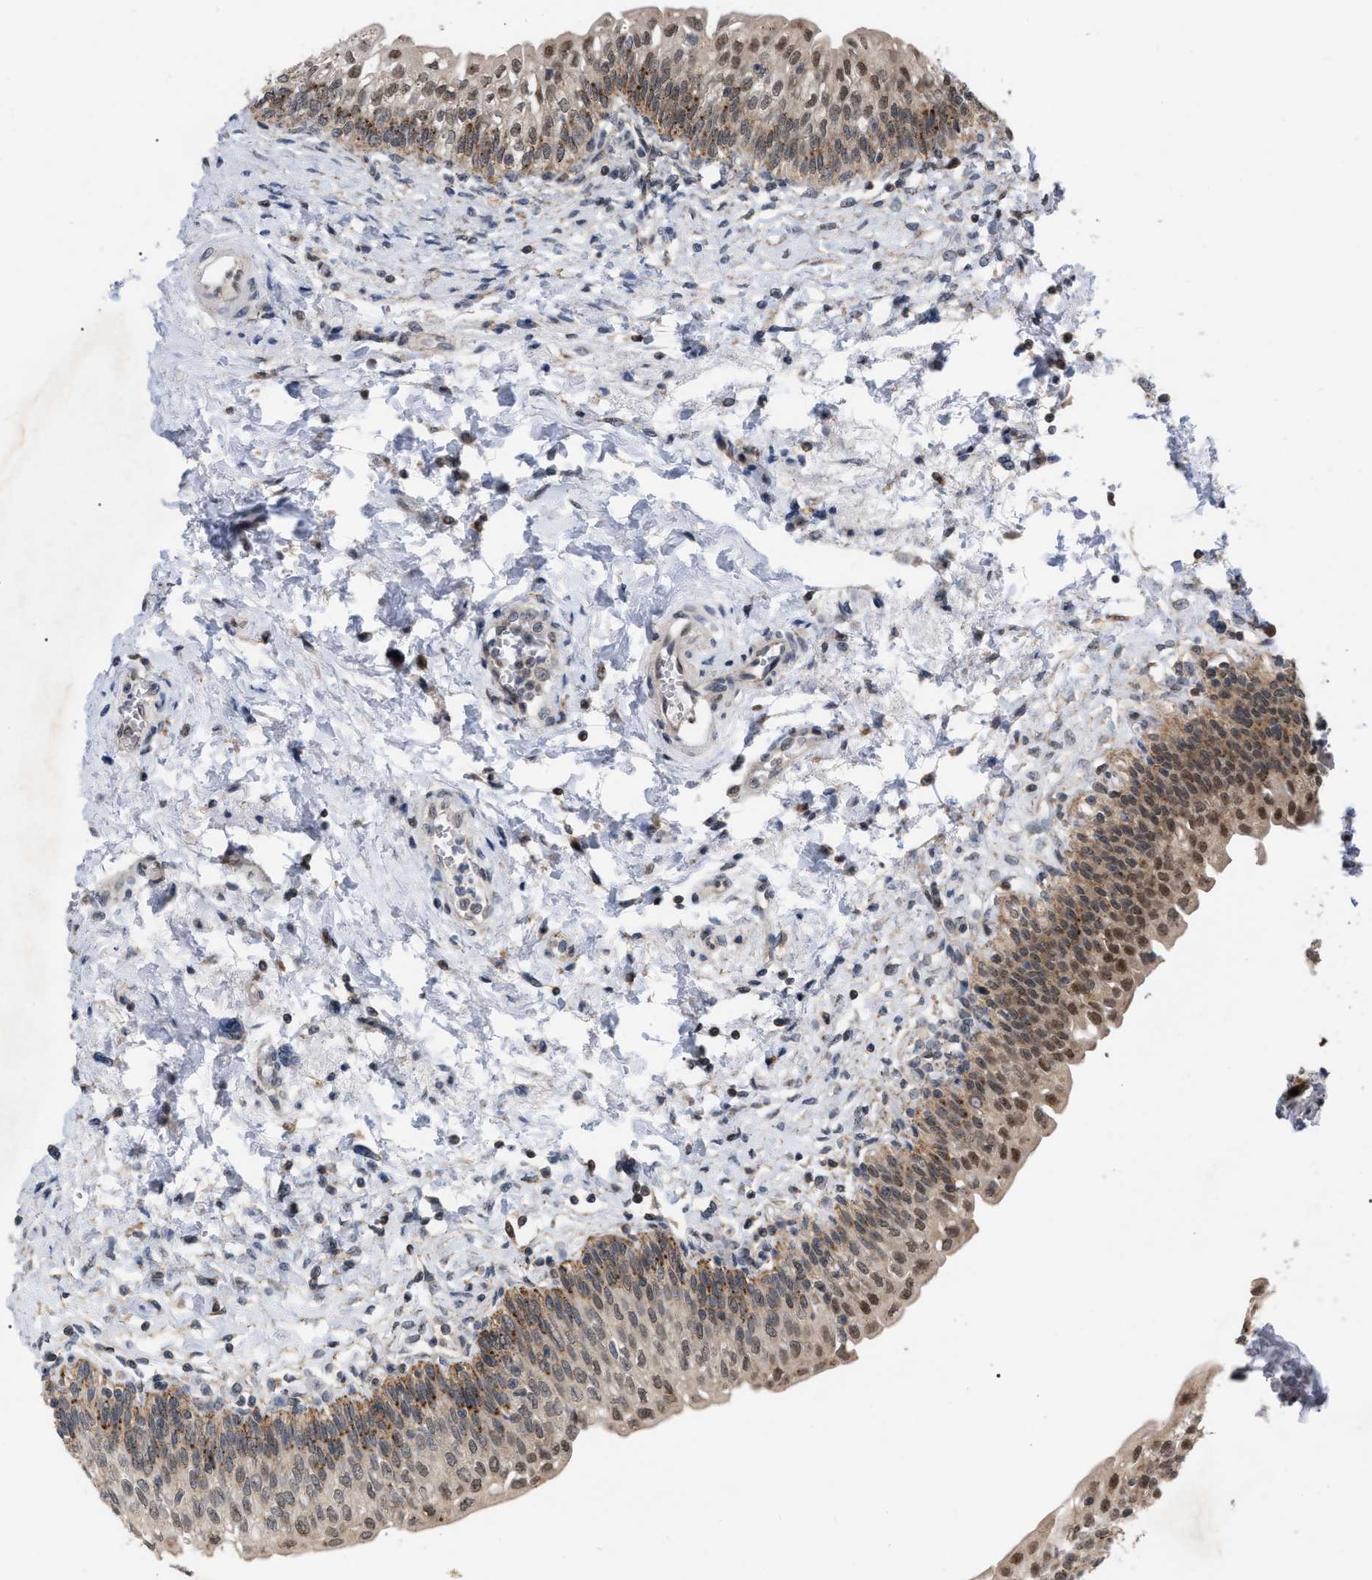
{"staining": {"intensity": "strong", "quantity": ">75%", "location": "cytoplasmic/membranous,nuclear"}, "tissue": "urinary bladder", "cell_type": "Urothelial cells", "image_type": "normal", "snomed": [{"axis": "morphology", "description": "Normal tissue, NOS"}, {"axis": "topography", "description": "Urinary bladder"}], "caption": "Immunohistochemistry image of normal urinary bladder stained for a protein (brown), which exhibits high levels of strong cytoplasmic/membranous,nuclear staining in about >75% of urothelial cells.", "gene": "UPF1", "patient": {"sex": "male", "age": 55}}